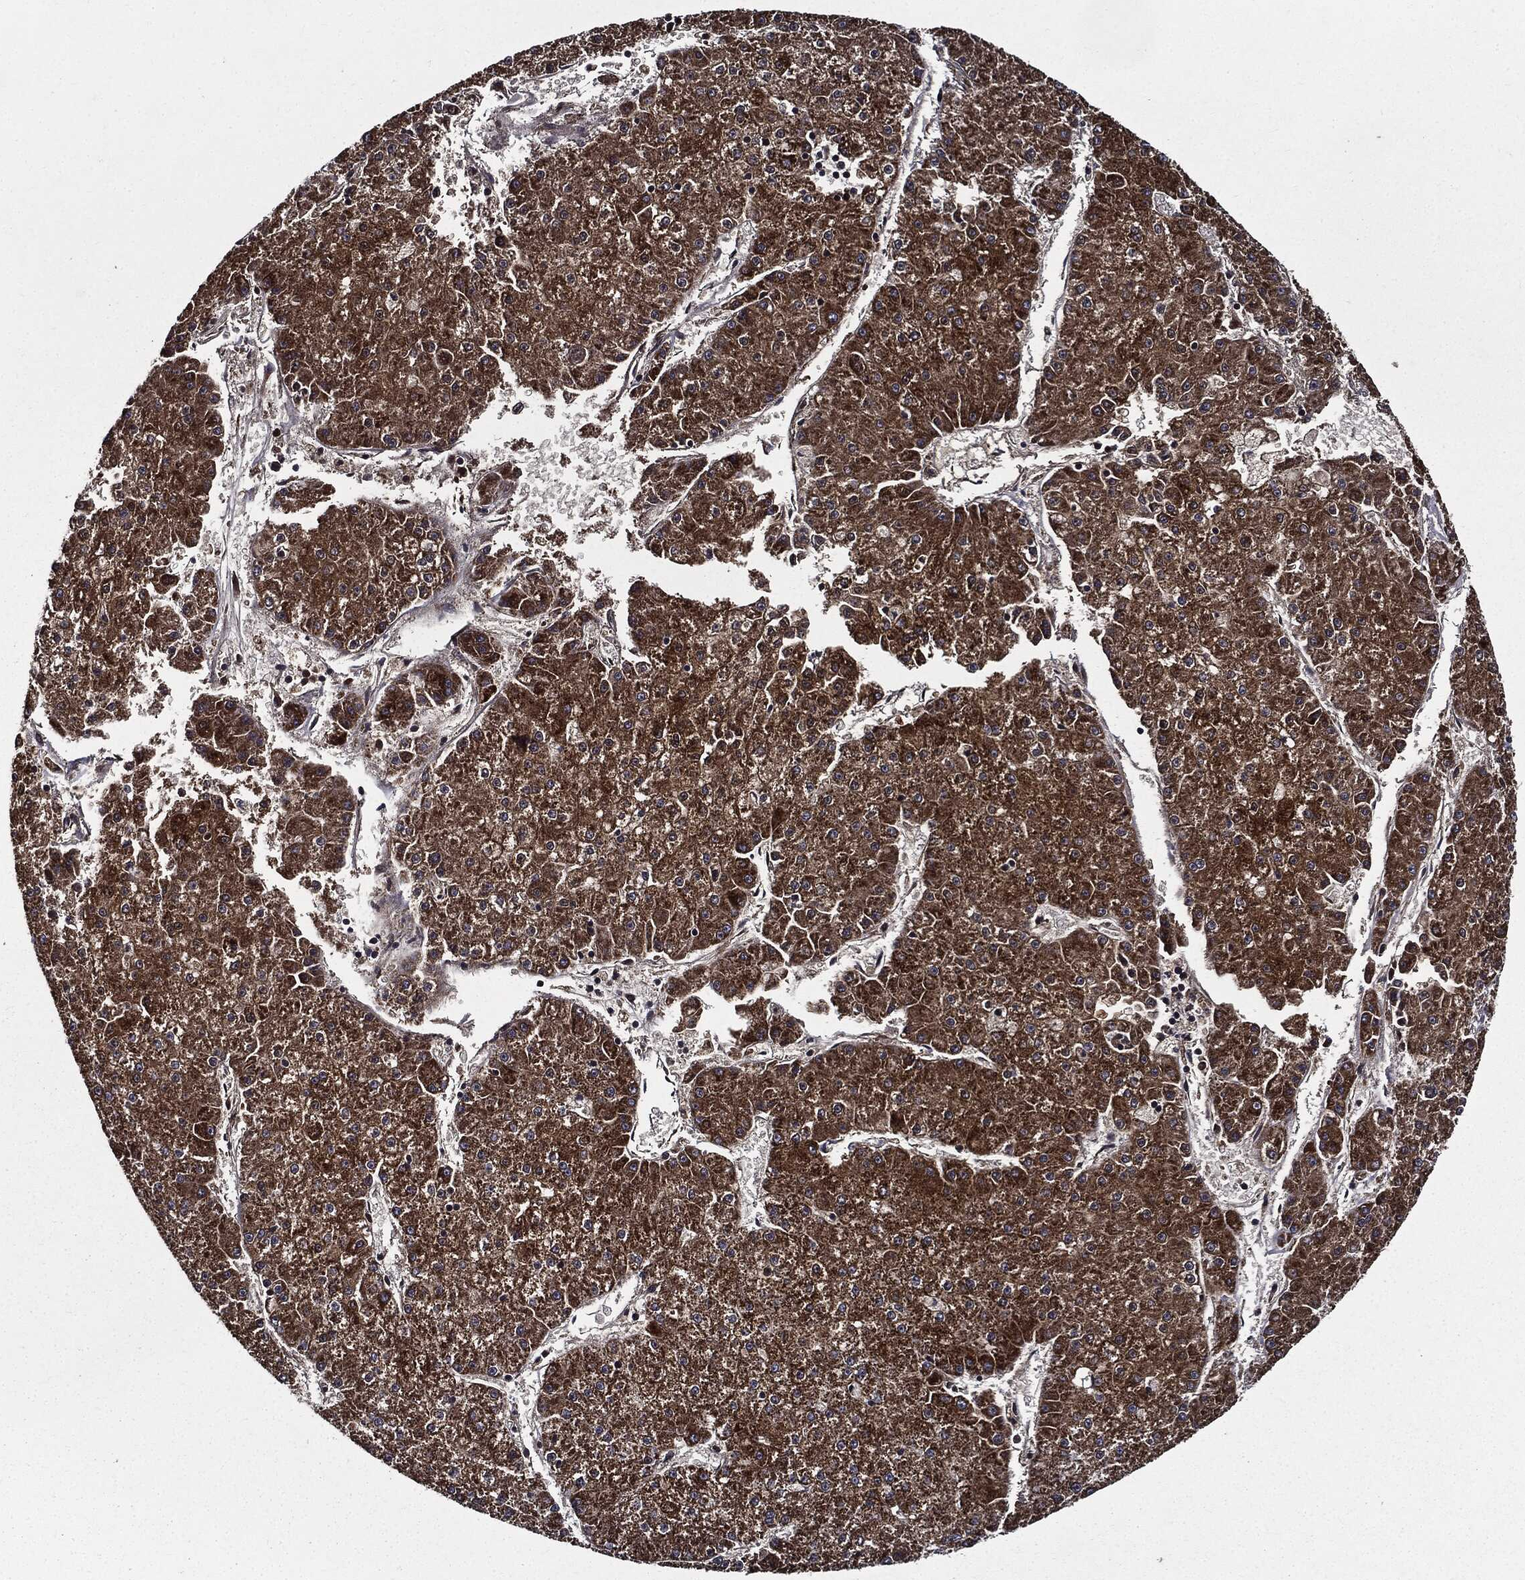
{"staining": {"intensity": "strong", "quantity": ">75%", "location": "cytoplasmic/membranous"}, "tissue": "liver cancer", "cell_type": "Tumor cells", "image_type": "cancer", "snomed": [{"axis": "morphology", "description": "Carcinoma, Hepatocellular, NOS"}, {"axis": "topography", "description": "Liver"}], "caption": "High-power microscopy captured an IHC micrograph of liver hepatocellular carcinoma, revealing strong cytoplasmic/membranous positivity in approximately >75% of tumor cells. The protein is shown in brown color, while the nuclei are stained blue.", "gene": "HTT", "patient": {"sex": "male", "age": 73}}